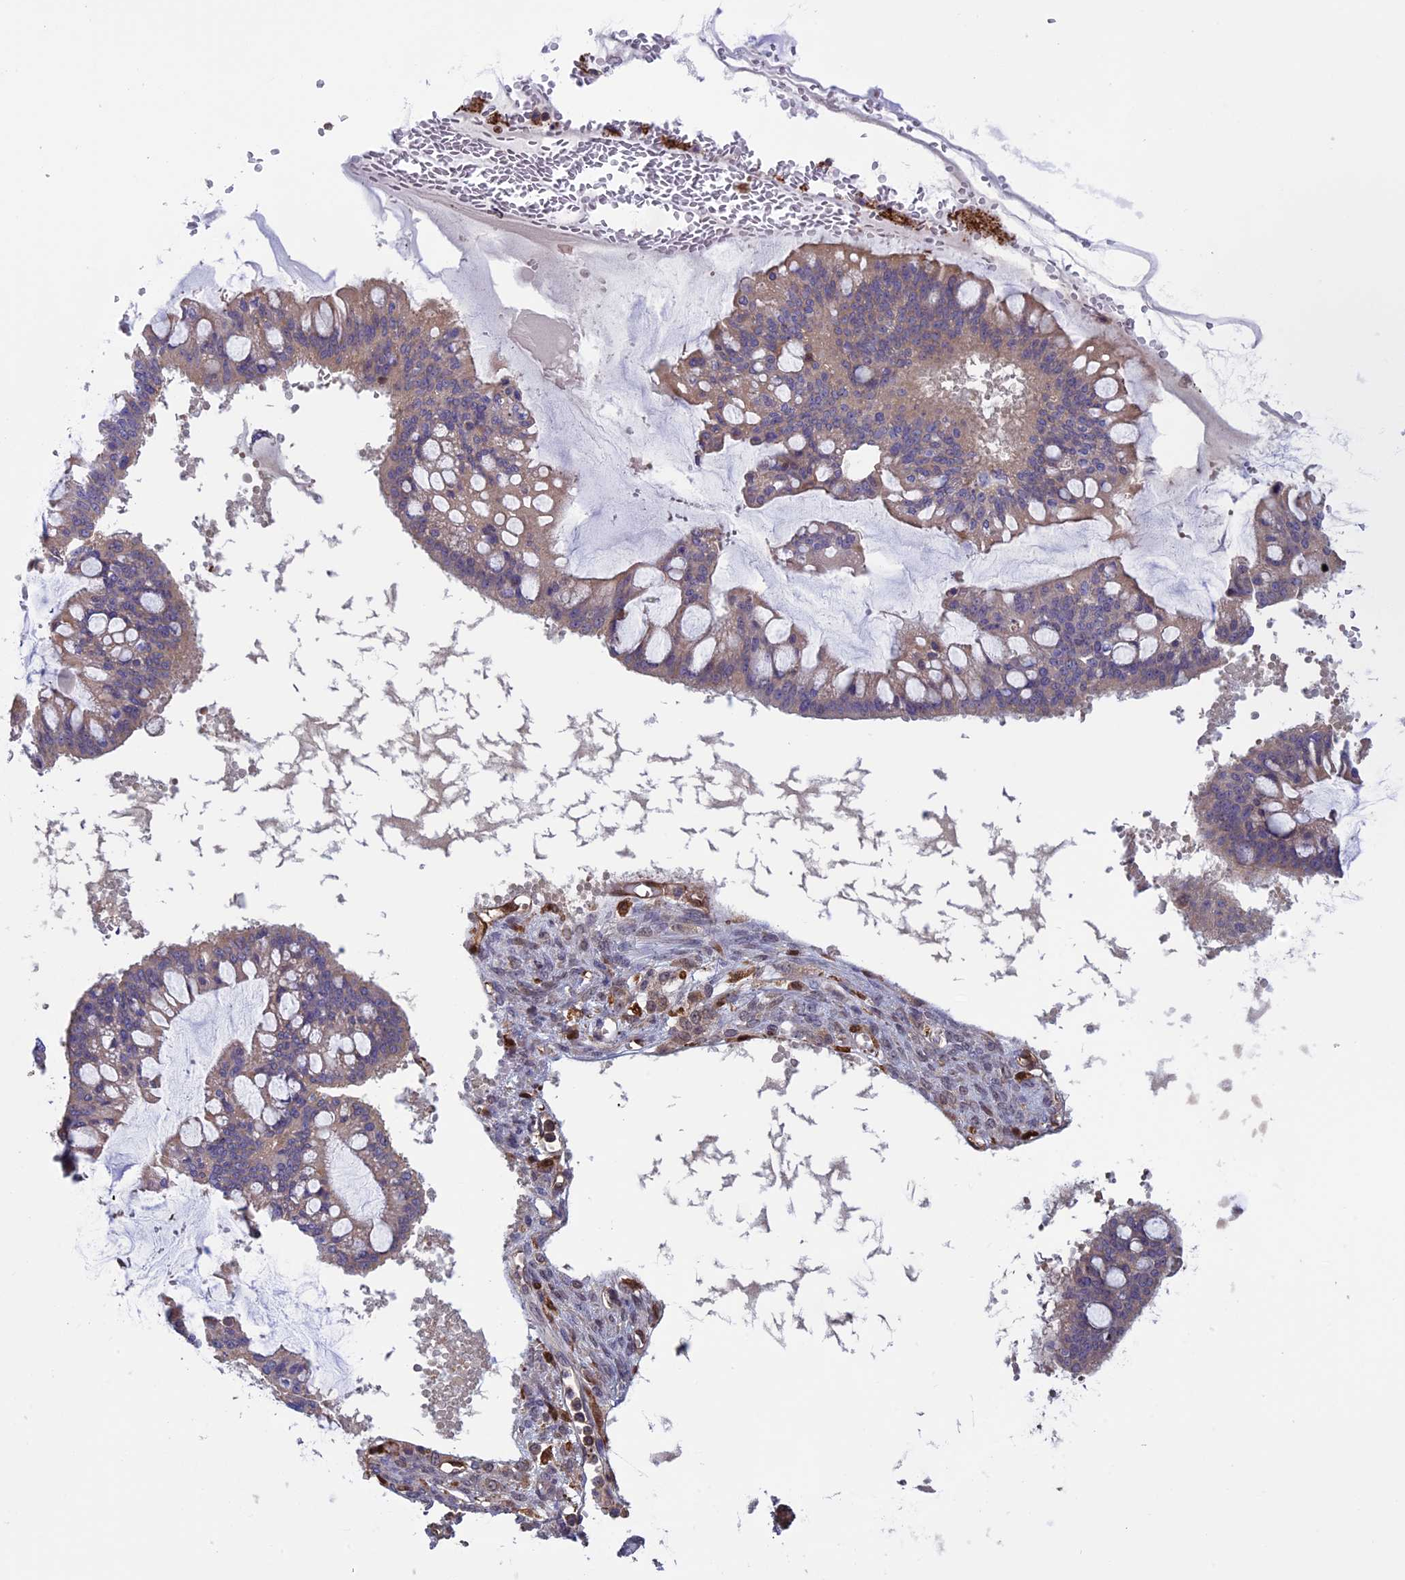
{"staining": {"intensity": "weak", "quantity": "25%-75%", "location": "cytoplasmic/membranous"}, "tissue": "ovarian cancer", "cell_type": "Tumor cells", "image_type": "cancer", "snomed": [{"axis": "morphology", "description": "Cystadenocarcinoma, mucinous, NOS"}, {"axis": "topography", "description": "Ovary"}], "caption": "Immunohistochemistry micrograph of ovarian cancer stained for a protein (brown), which reveals low levels of weak cytoplasmic/membranous expression in approximately 25%-75% of tumor cells.", "gene": "ARHGAP18", "patient": {"sex": "female", "age": 73}}